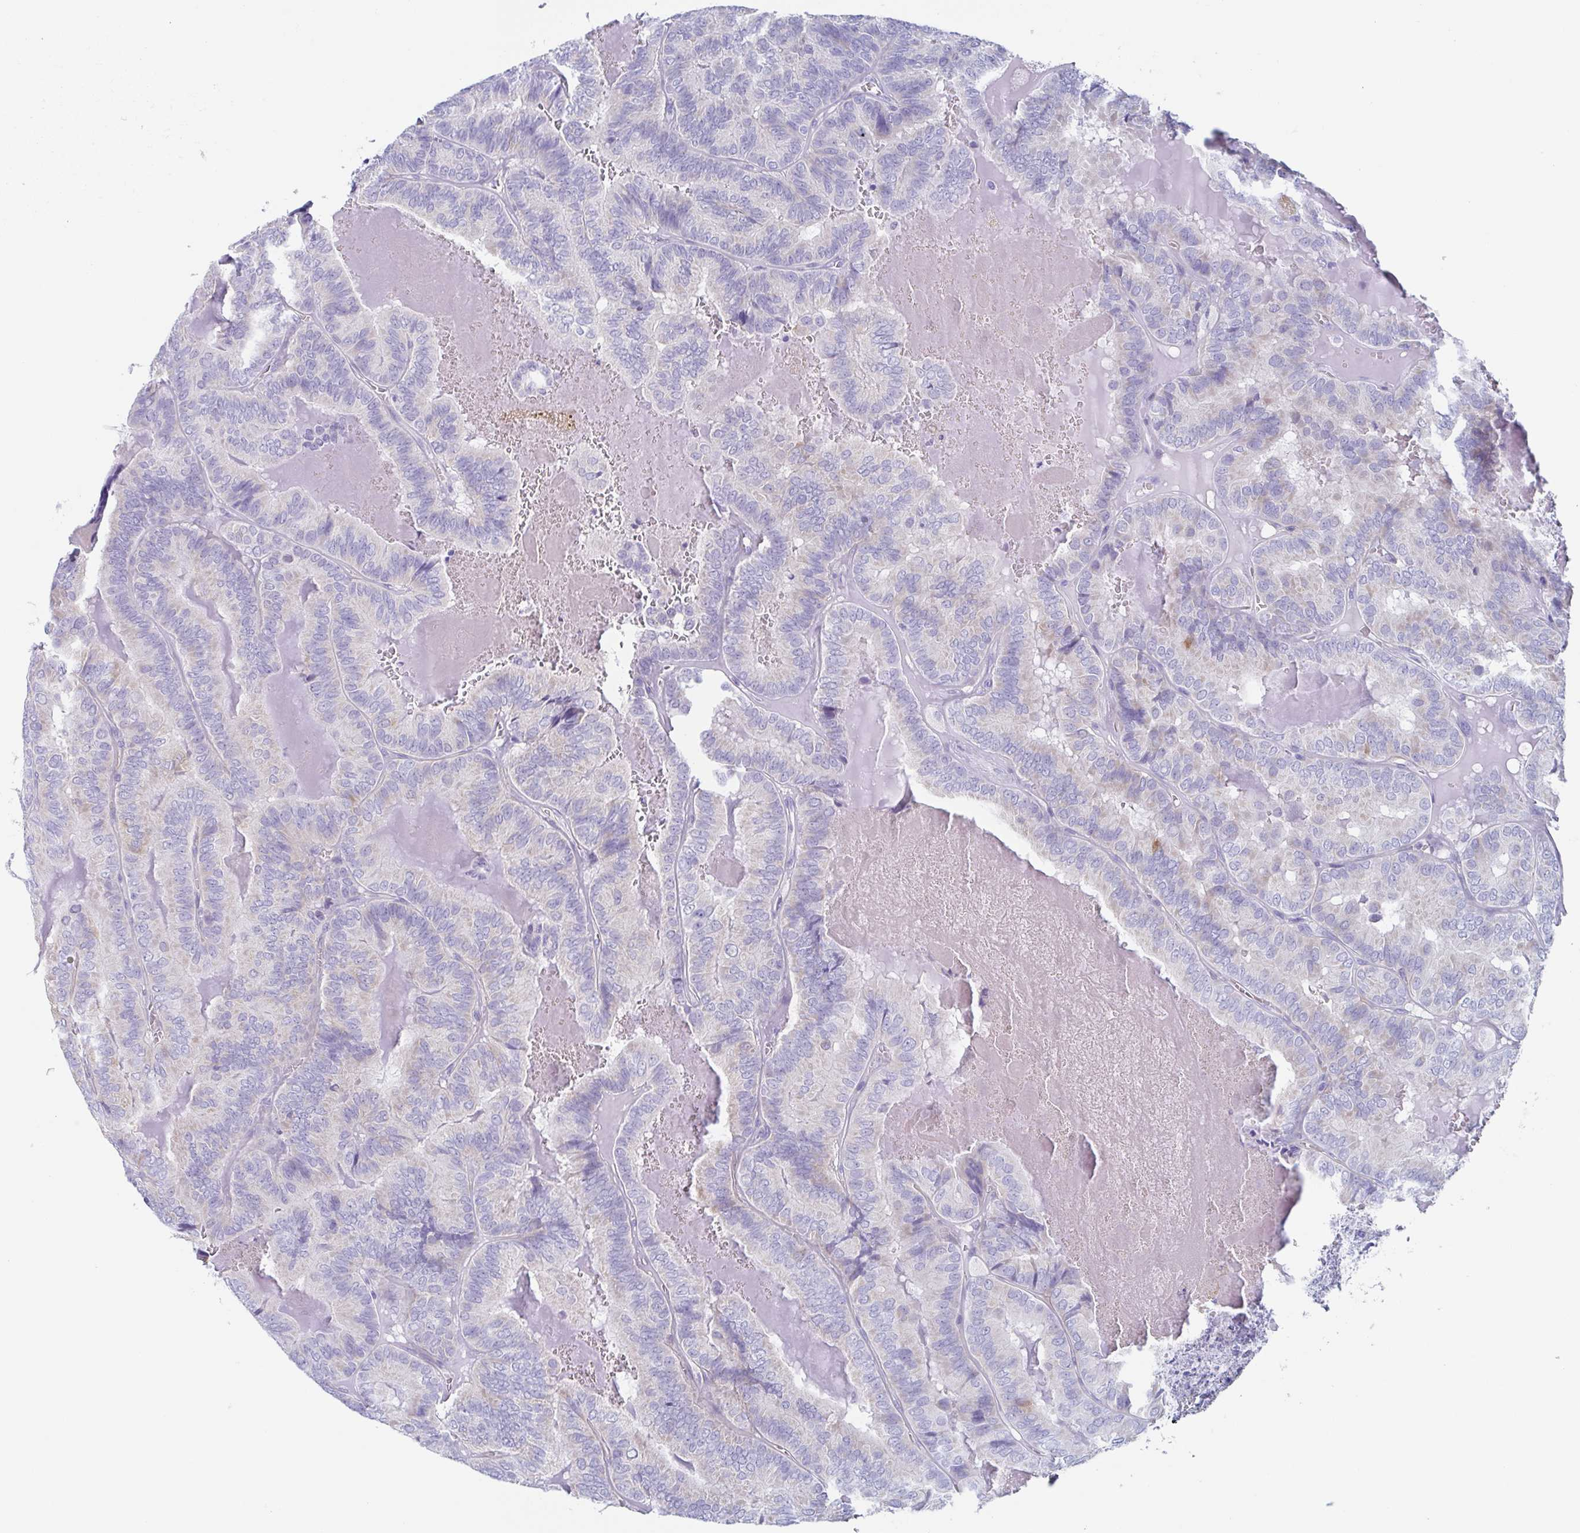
{"staining": {"intensity": "negative", "quantity": "none", "location": "none"}, "tissue": "thyroid cancer", "cell_type": "Tumor cells", "image_type": "cancer", "snomed": [{"axis": "morphology", "description": "Papillary adenocarcinoma, NOS"}, {"axis": "topography", "description": "Thyroid gland"}], "caption": "The histopathology image displays no staining of tumor cells in thyroid cancer.", "gene": "LYRM2", "patient": {"sex": "female", "age": 75}}